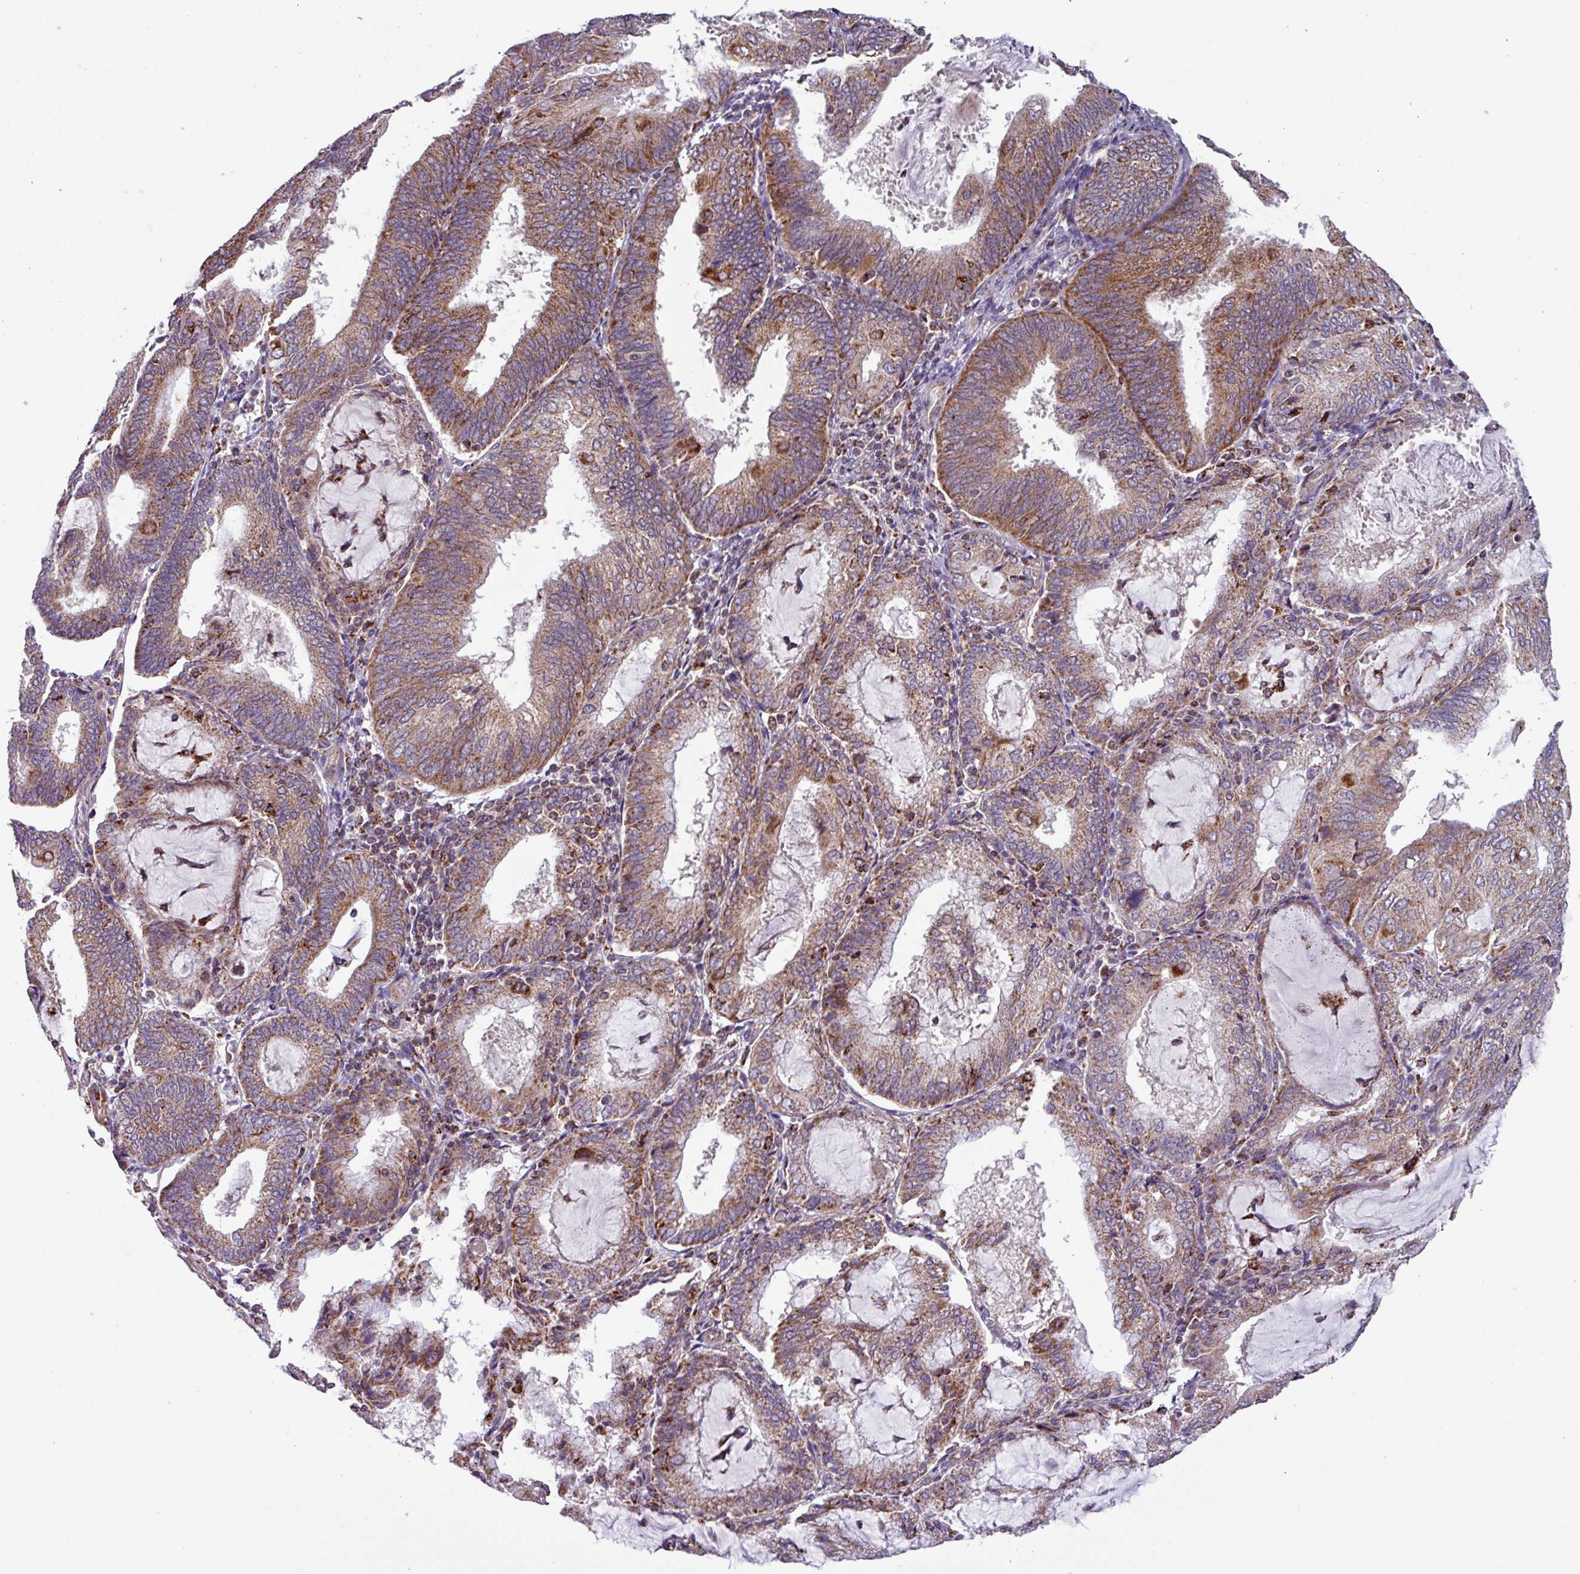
{"staining": {"intensity": "moderate", "quantity": ">75%", "location": "cytoplasmic/membranous"}, "tissue": "endometrial cancer", "cell_type": "Tumor cells", "image_type": "cancer", "snomed": [{"axis": "morphology", "description": "Adenocarcinoma, NOS"}, {"axis": "topography", "description": "Endometrium"}], "caption": "Protein staining of adenocarcinoma (endometrial) tissue shows moderate cytoplasmic/membranous positivity in approximately >75% of tumor cells.", "gene": "AKIRIN1", "patient": {"sex": "female", "age": 81}}